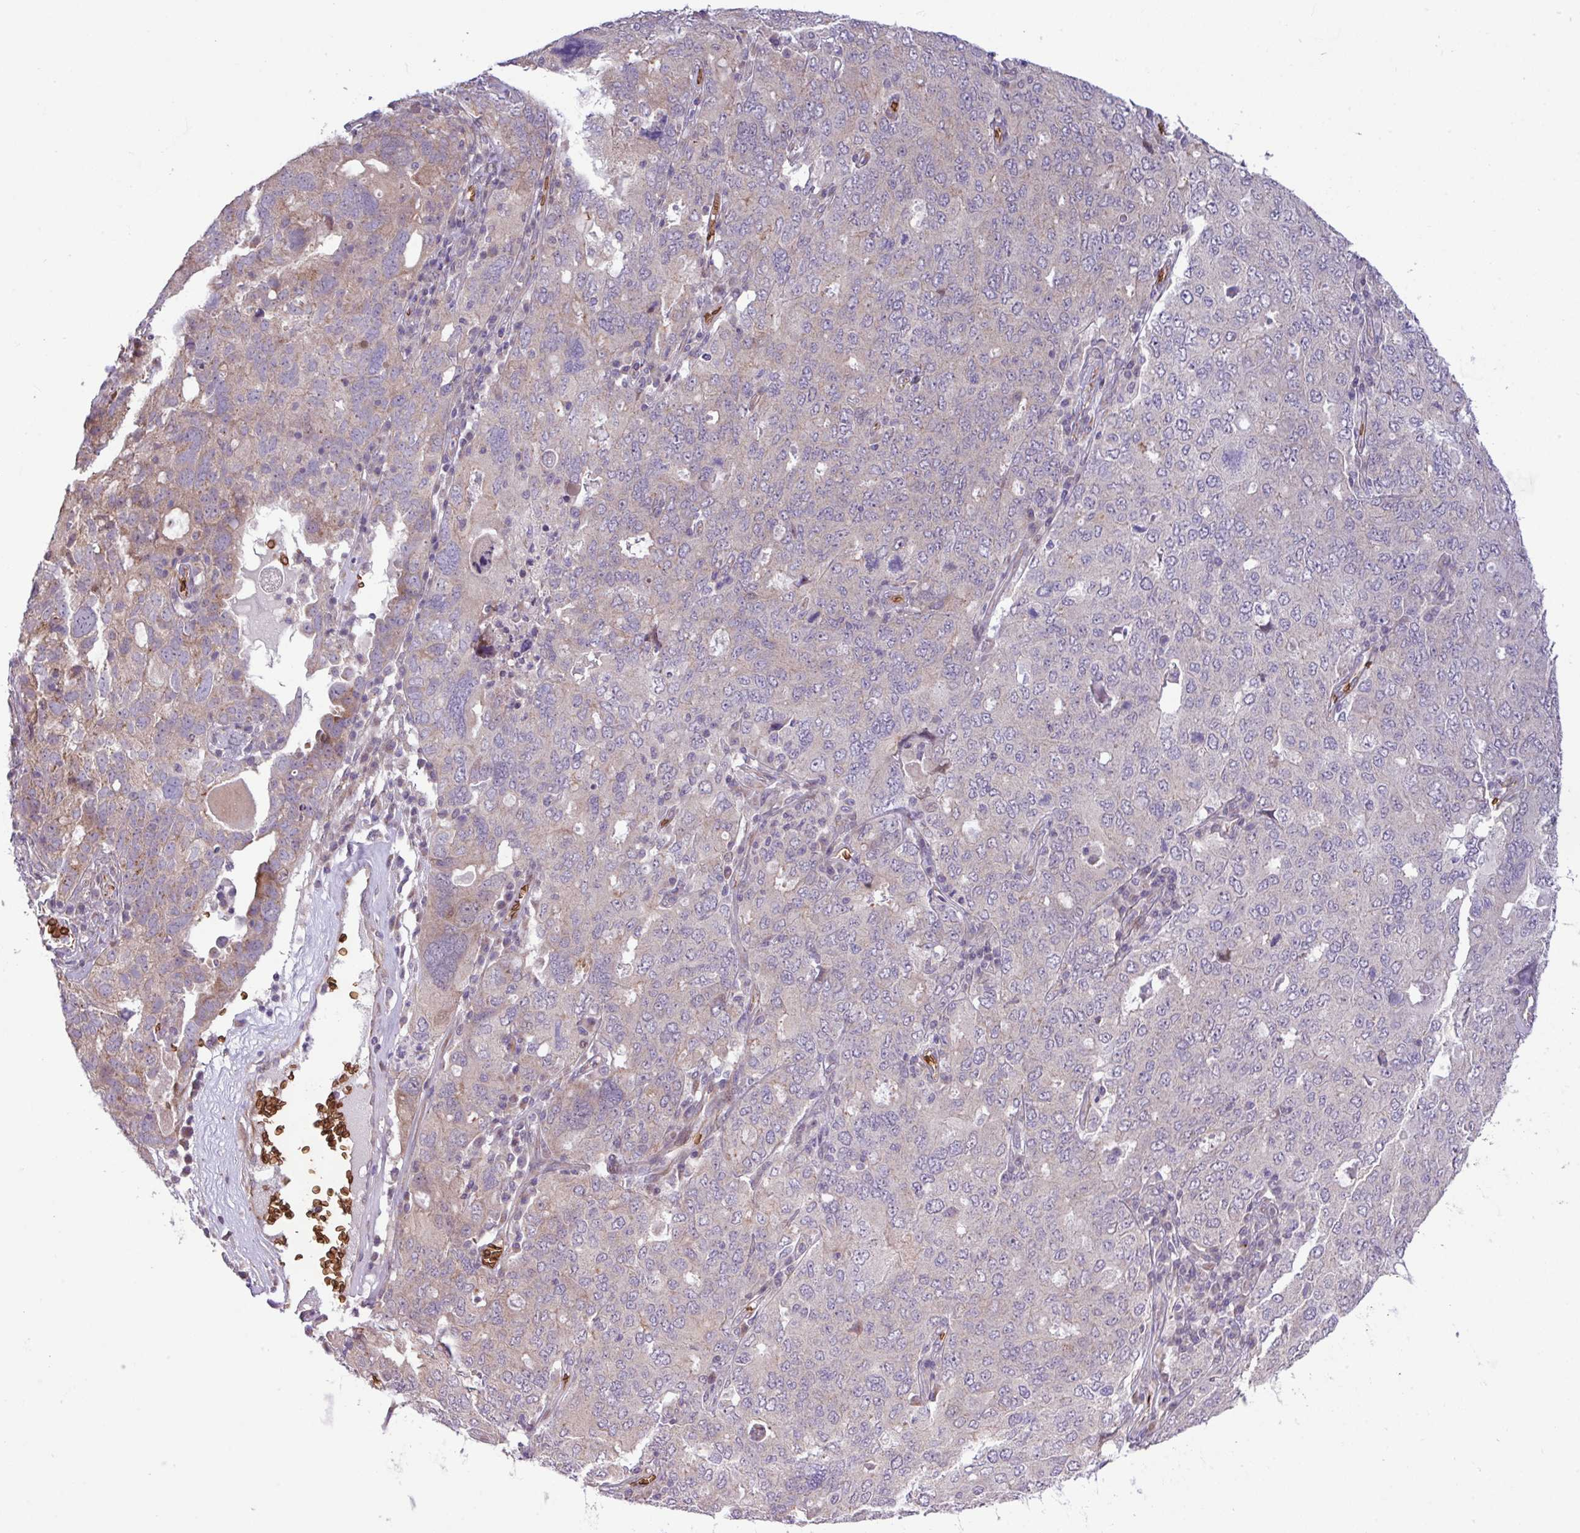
{"staining": {"intensity": "weak", "quantity": "<25%", "location": "cytoplasmic/membranous"}, "tissue": "ovarian cancer", "cell_type": "Tumor cells", "image_type": "cancer", "snomed": [{"axis": "morphology", "description": "Carcinoma, endometroid"}, {"axis": "topography", "description": "Ovary"}], "caption": "An IHC image of ovarian cancer is shown. There is no staining in tumor cells of ovarian cancer. (DAB (3,3'-diaminobenzidine) immunohistochemistry (IHC) with hematoxylin counter stain).", "gene": "RAD21L1", "patient": {"sex": "female", "age": 62}}